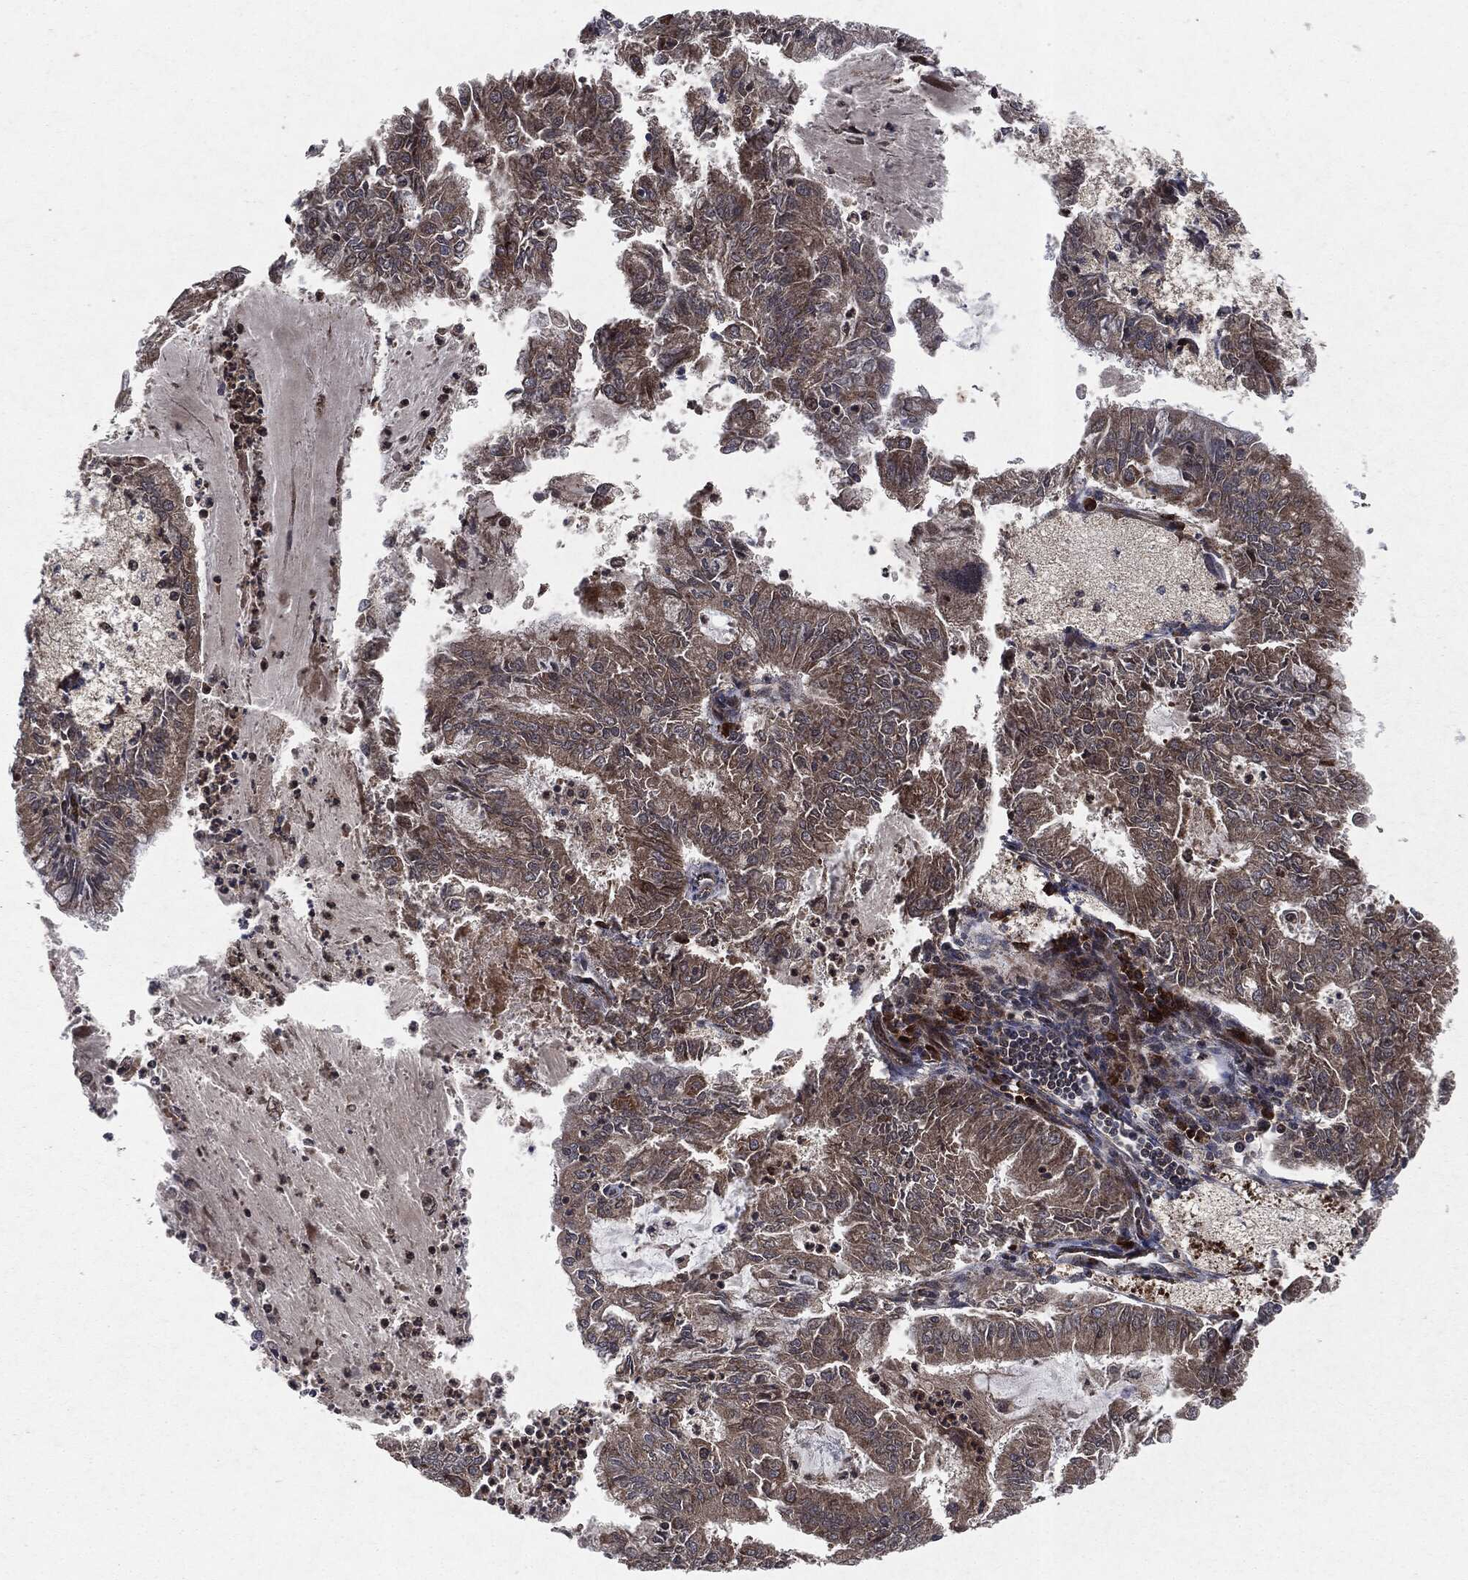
{"staining": {"intensity": "moderate", "quantity": "25%-75%", "location": "cytoplasmic/membranous"}, "tissue": "endometrial cancer", "cell_type": "Tumor cells", "image_type": "cancer", "snomed": [{"axis": "morphology", "description": "Adenocarcinoma, NOS"}, {"axis": "topography", "description": "Endometrium"}], "caption": "A photomicrograph of human endometrial cancer (adenocarcinoma) stained for a protein displays moderate cytoplasmic/membranous brown staining in tumor cells.", "gene": "RAF1", "patient": {"sex": "female", "age": 57}}